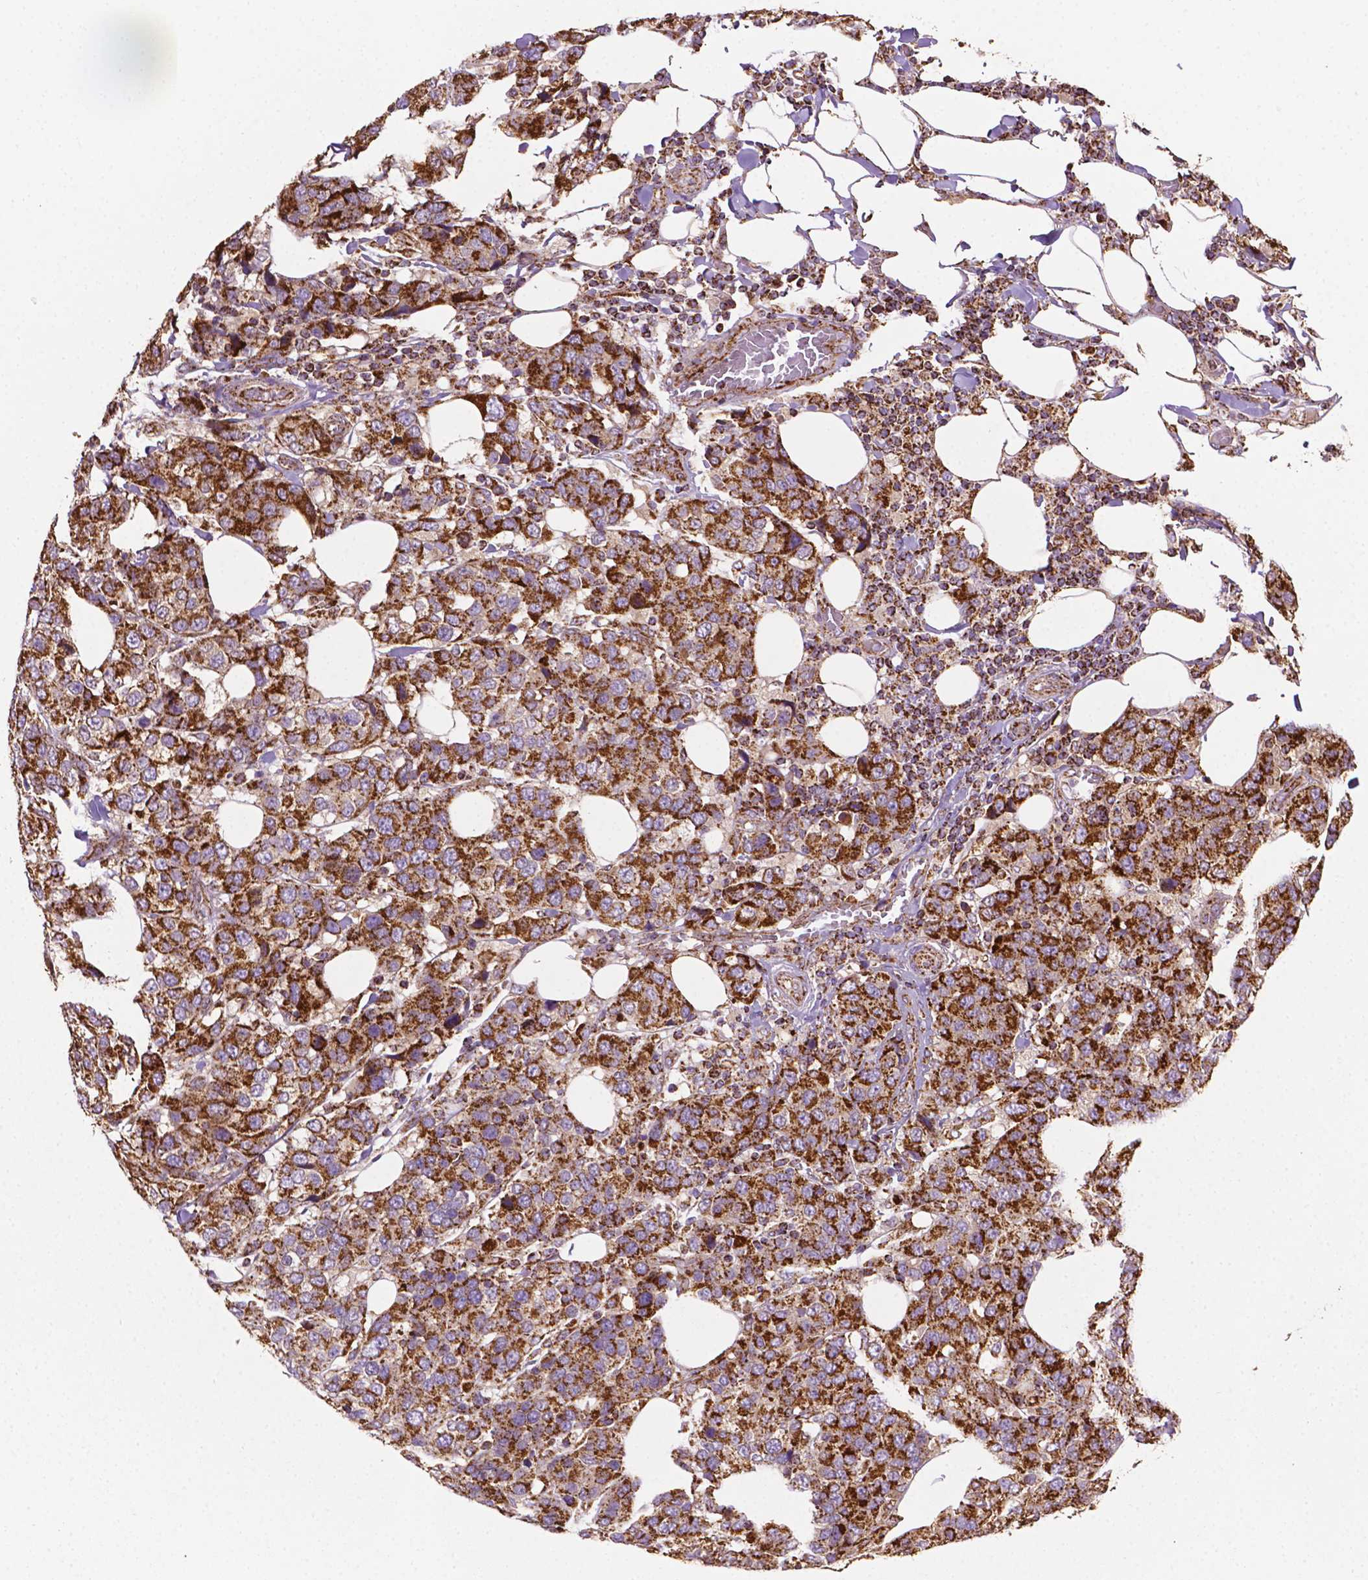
{"staining": {"intensity": "strong", "quantity": ">75%", "location": "cytoplasmic/membranous"}, "tissue": "breast cancer", "cell_type": "Tumor cells", "image_type": "cancer", "snomed": [{"axis": "morphology", "description": "Lobular carcinoma"}, {"axis": "topography", "description": "Breast"}], "caption": "Immunohistochemical staining of breast lobular carcinoma shows high levels of strong cytoplasmic/membranous protein expression in about >75% of tumor cells.", "gene": "ILVBL", "patient": {"sex": "female", "age": 59}}